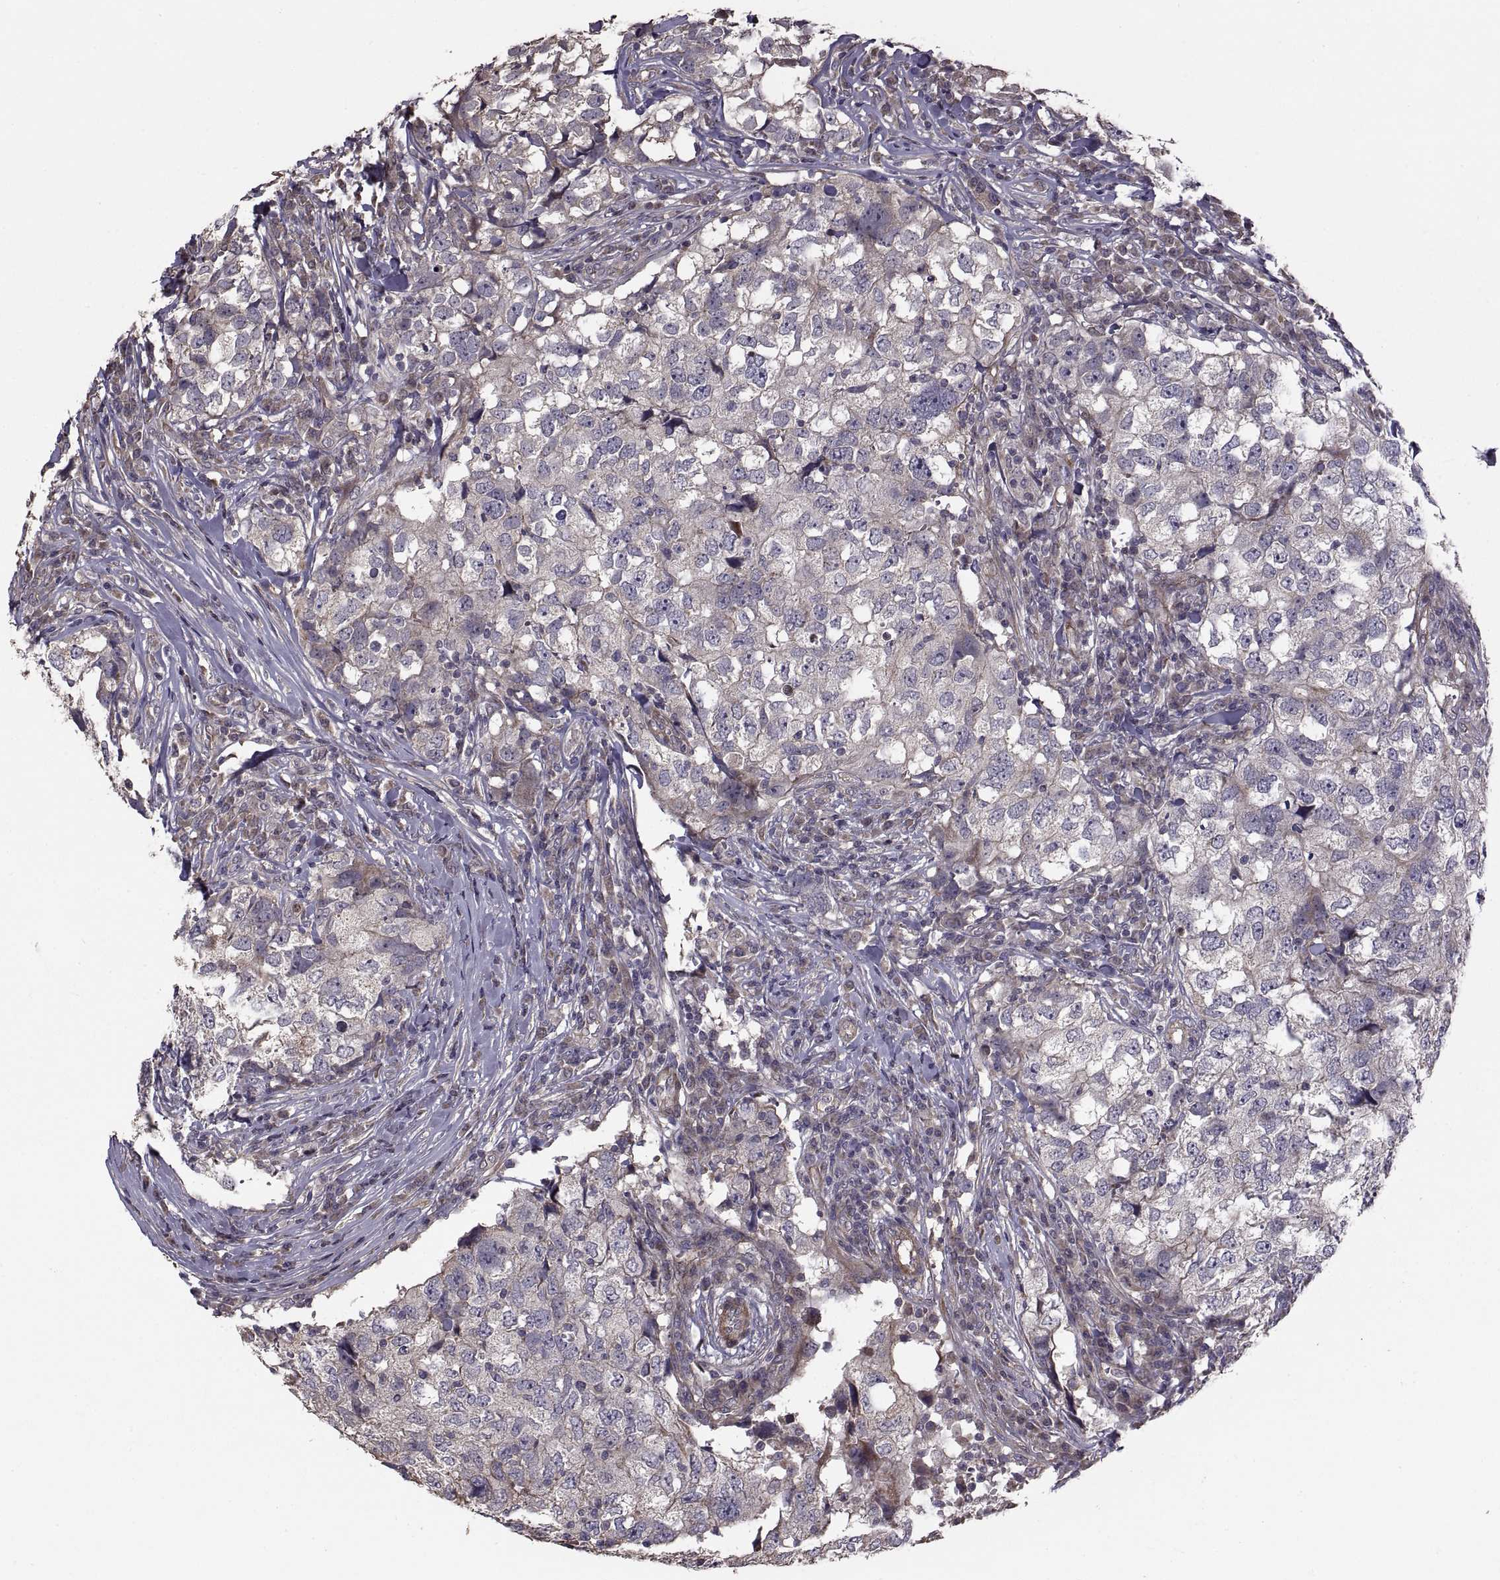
{"staining": {"intensity": "weak", "quantity": "<25%", "location": "cytoplasmic/membranous"}, "tissue": "breast cancer", "cell_type": "Tumor cells", "image_type": "cancer", "snomed": [{"axis": "morphology", "description": "Duct carcinoma"}, {"axis": "topography", "description": "Breast"}], "caption": "Immunohistochemical staining of human breast infiltrating ductal carcinoma reveals no significant positivity in tumor cells.", "gene": "PMM2", "patient": {"sex": "female", "age": 30}}